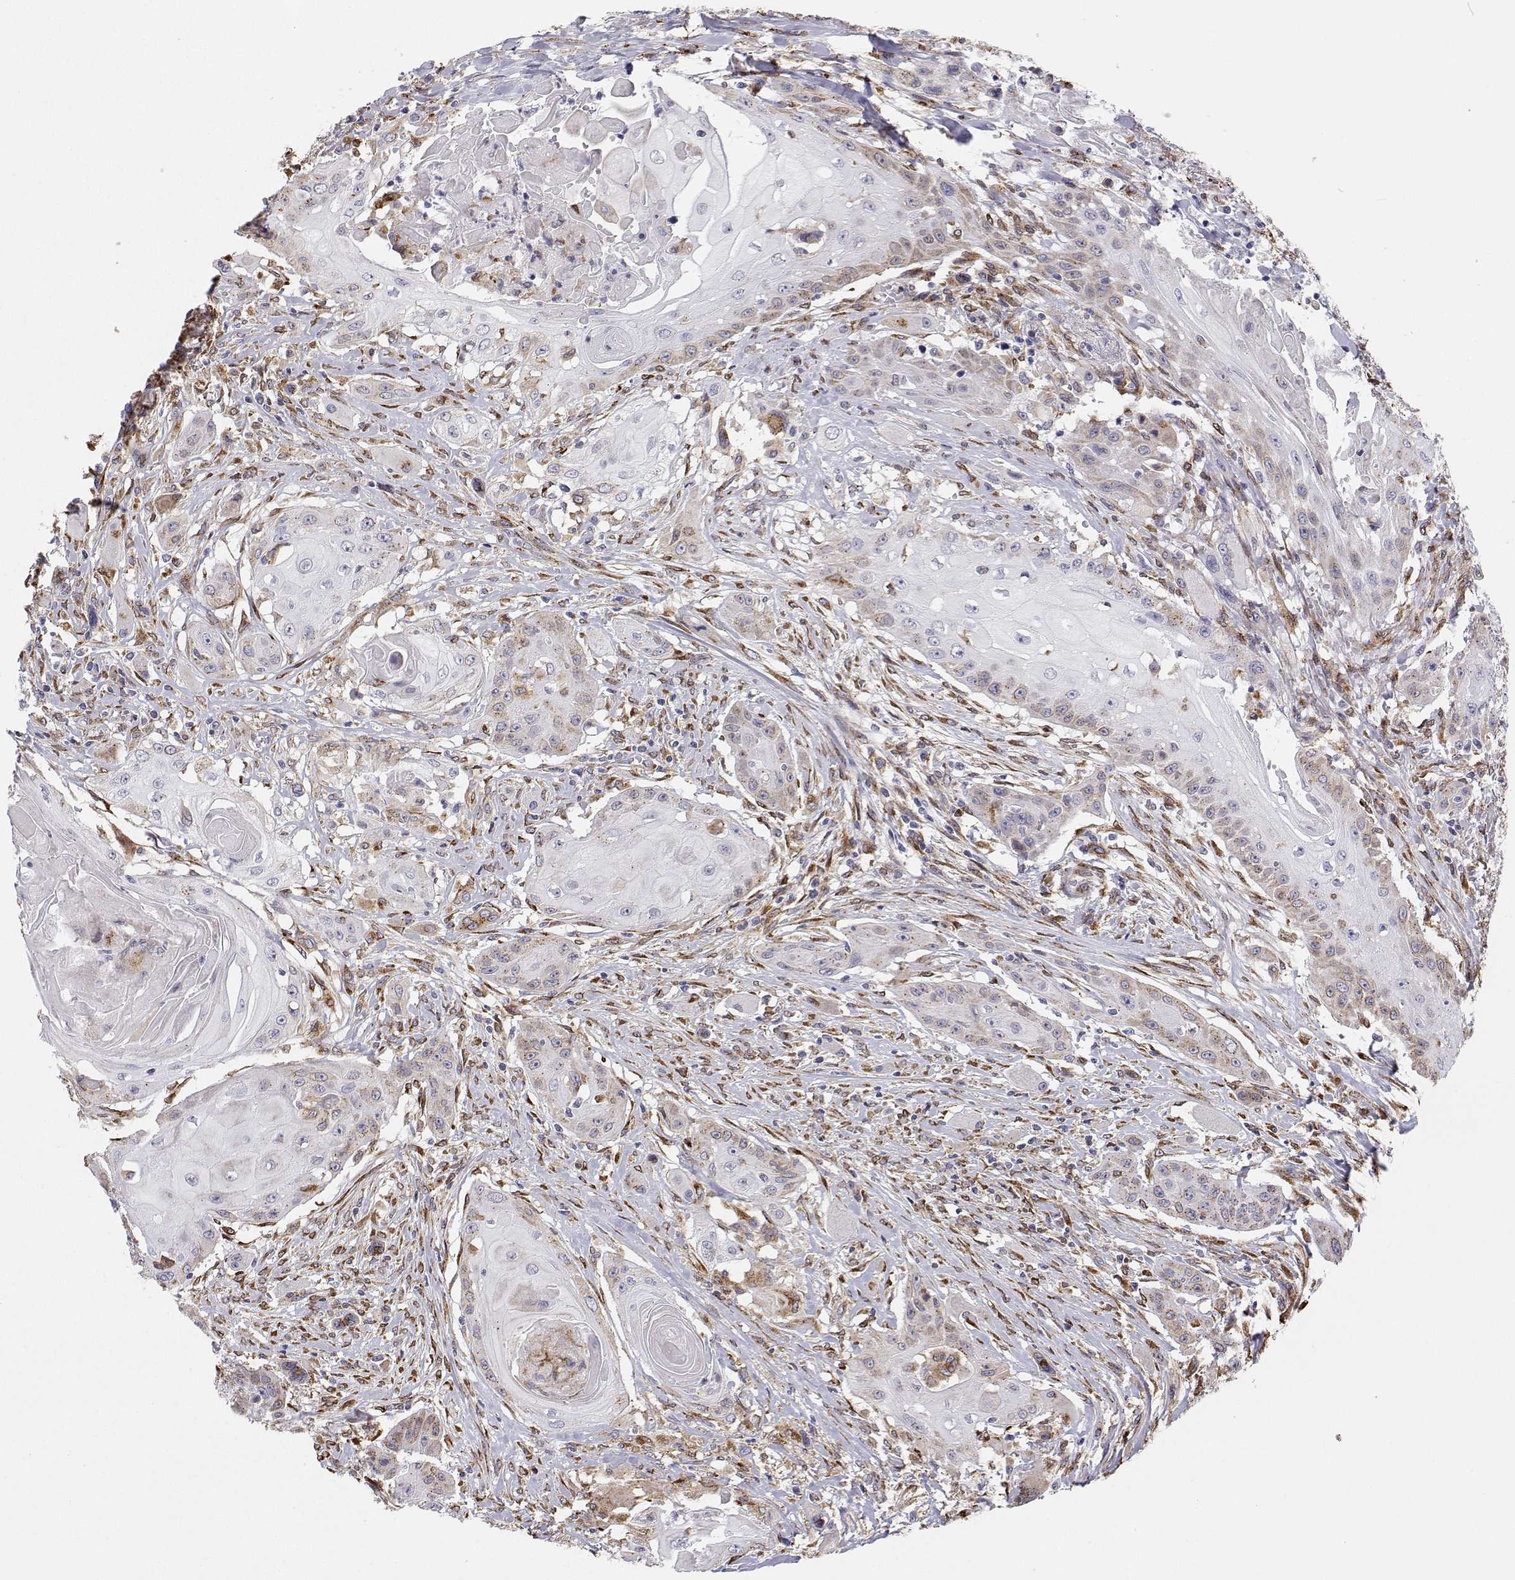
{"staining": {"intensity": "weak", "quantity": "<25%", "location": "cytoplasmic/membranous"}, "tissue": "head and neck cancer", "cell_type": "Tumor cells", "image_type": "cancer", "snomed": [{"axis": "morphology", "description": "Squamous cell carcinoma, NOS"}, {"axis": "topography", "description": "Oral tissue"}, {"axis": "topography", "description": "Head-Neck"}, {"axis": "topography", "description": "Neck, NOS"}], "caption": "This is a histopathology image of IHC staining of head and neck cancer (squamous cell carcinoma), which shows no staining in tumor cells.", "gene": "STARD13", "patient": {"sex": "female", "age": 55}}